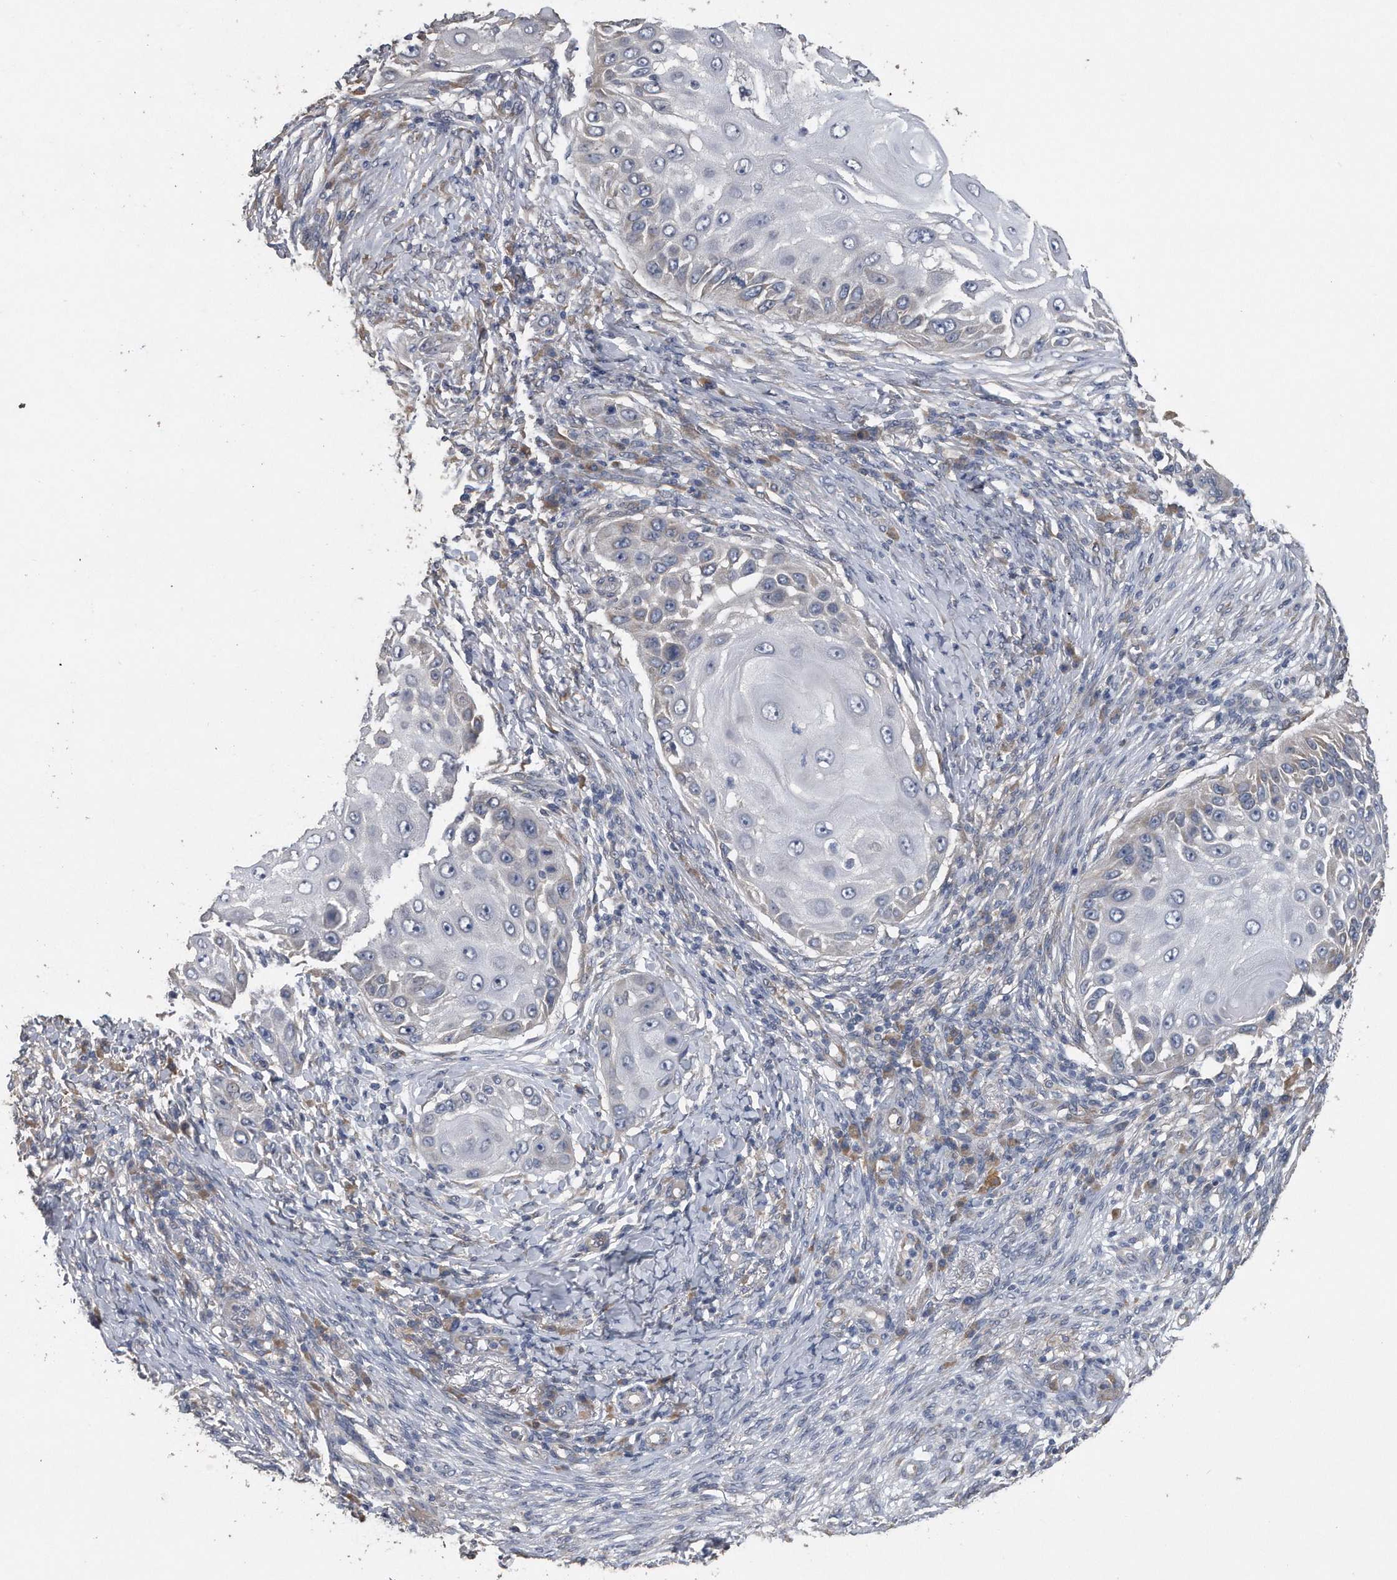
{"staining": {"intensity": "negative", "quantity": "none", "location": "none"}, "tissue": "skin cancer", "cell_type": "Tumor cells", "image_type": "cancer", "snomed": [{"axis": "morphology", "description": "Squamous cell carcinoma, NOS"}, {"axis": "topography", "description": "Skin"}], "caption": "DAB (3,3'-diaminobenzidine) immunohistochemical staining of human skin cancer (squamous cell carcinoma) reveals no significant staining in tumor cells.", "gene": "PCLO", "patient": {"sex": "female", "age": 44}}